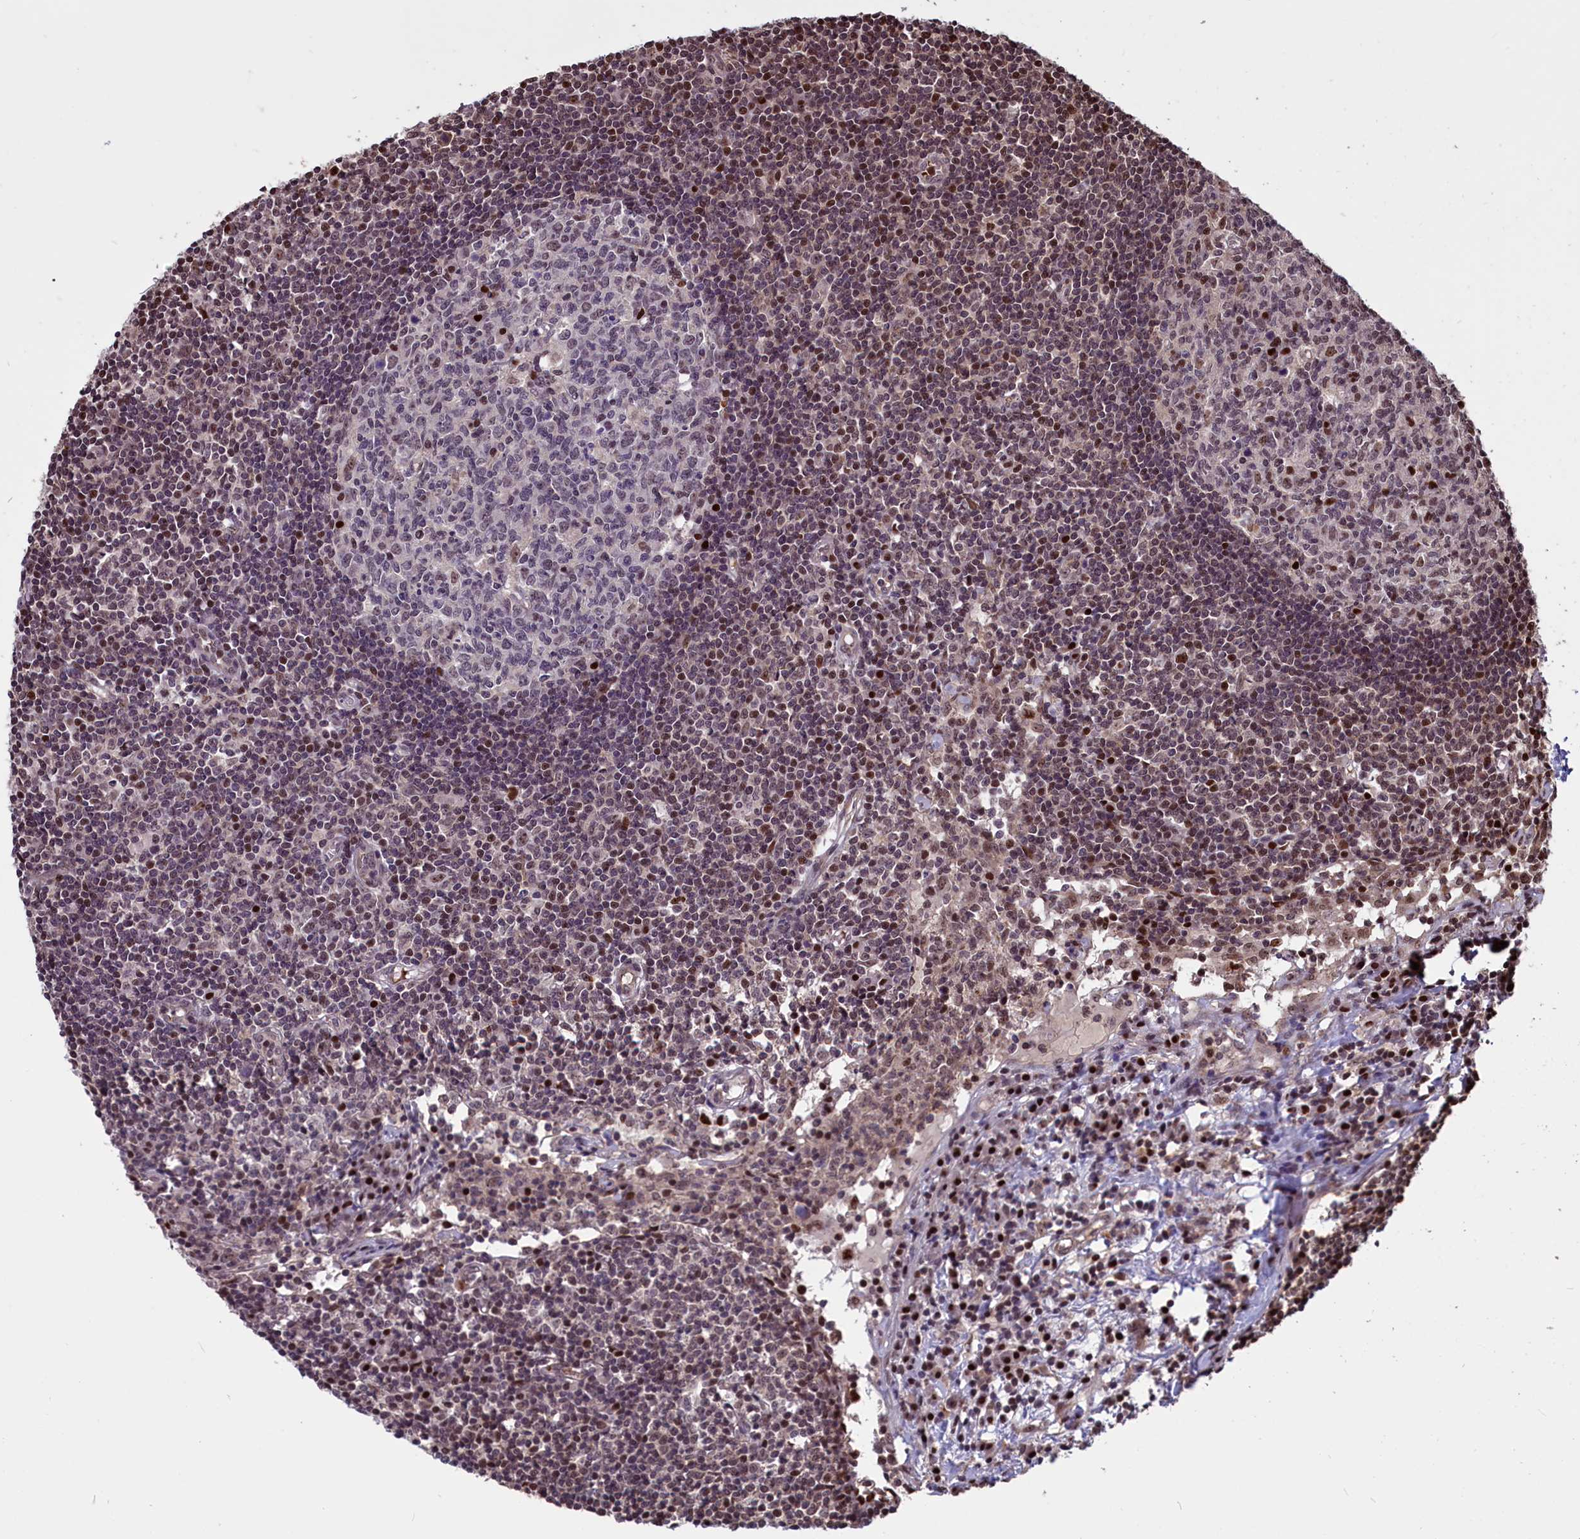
{"staining": {"intensity": "moderate", "quantity": "<25%", "location": "nuclear"}, "tissue": "lymph node", "cell_type": "Germinal center cells", "image_type": "normal", "snomed": [{"axis": "morphology", "description": "Normal tissue, NOS"}, {"axis": "topography", "description": "Lymph node"}], "caption": "This micrograph shows unremarkable lymph node stained with immunohistochemistry (IHC) to label a protein in brown. The nuclear of germinal center cells show moderate positivity for the protein. Nuclei are counter-stained blue.", "gene": "SHFL", "patient": {"sex": "female", "age": 55}}